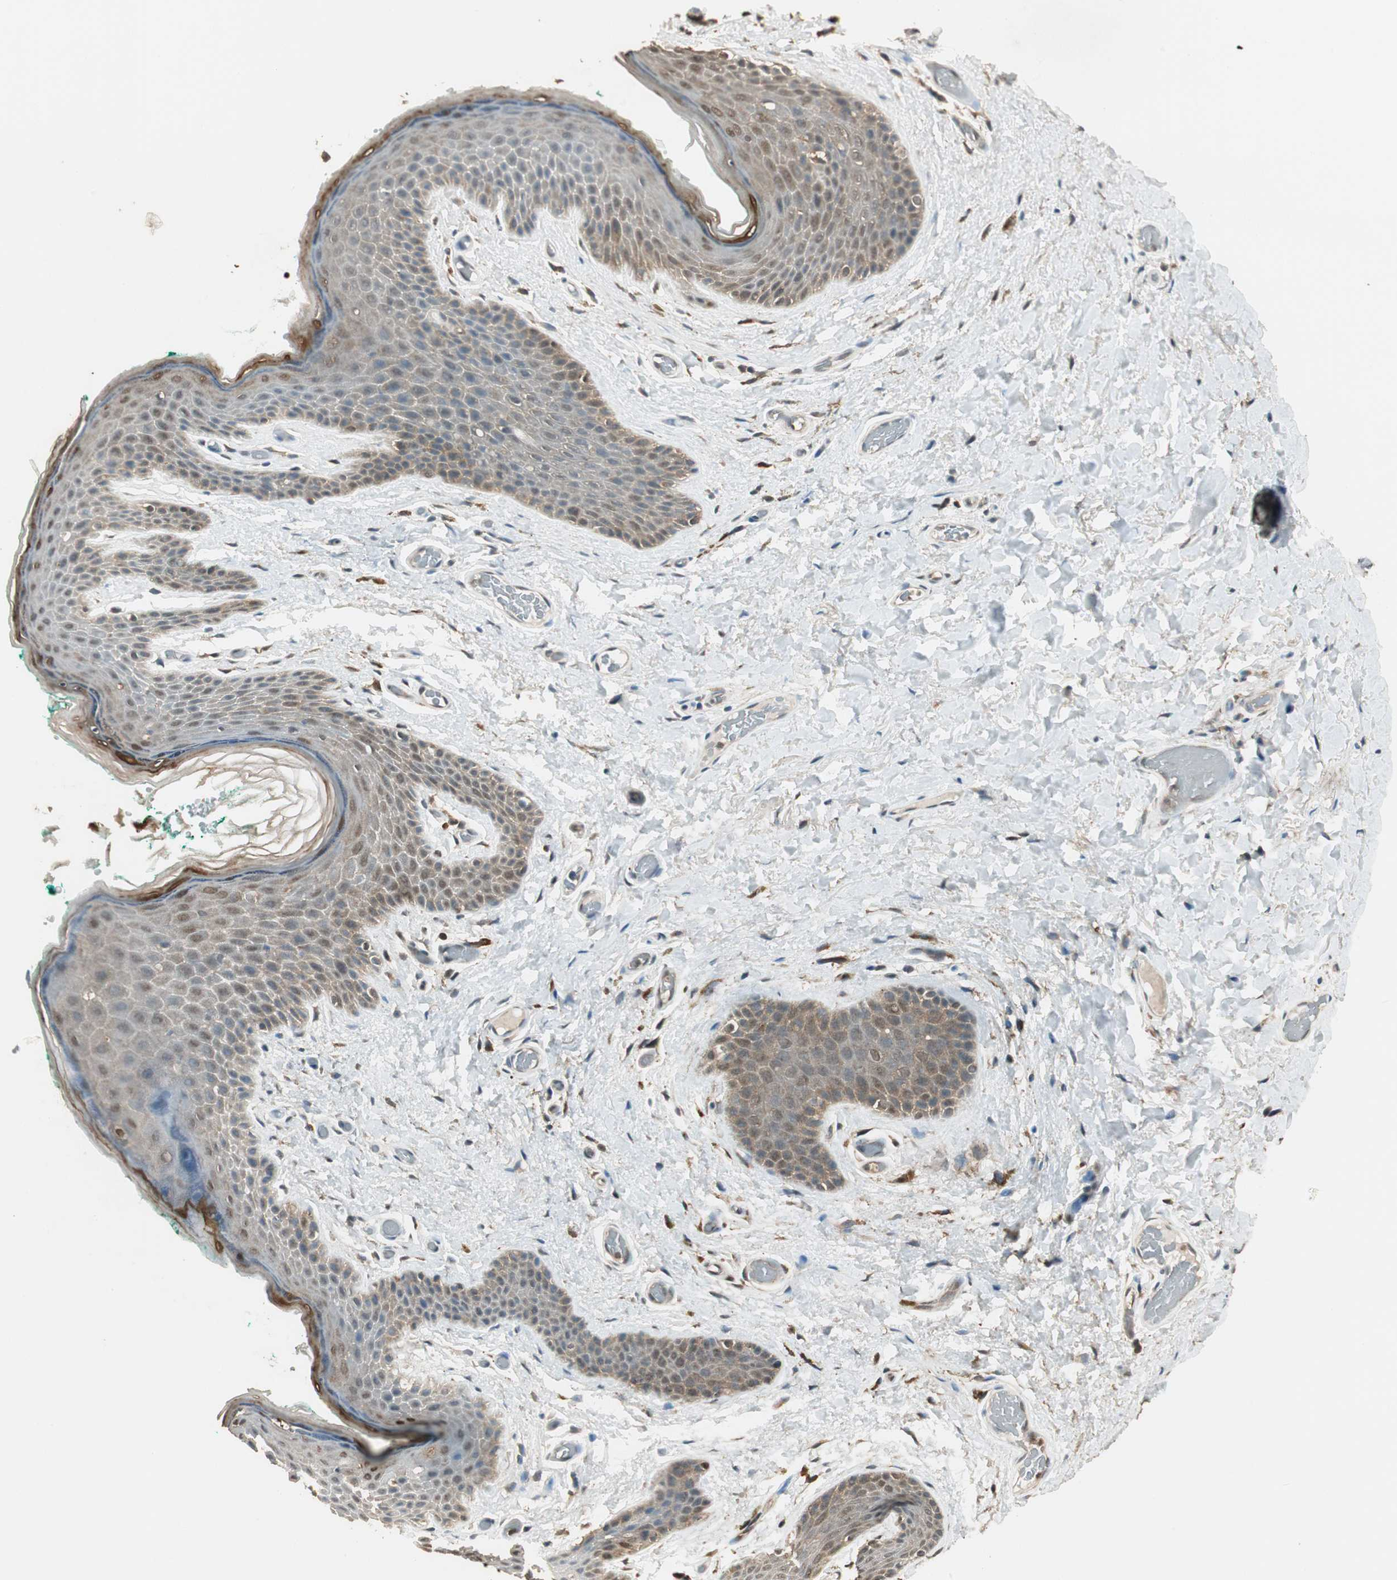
{"staining": {"intensity": "weak", "quantity": "25%-75%", "location": "cytoplasmic/membranous"}, "tissue": "skin", "cell_type": "Epidermal cells", "image_type": "normal", "snomed": [{"axis": "morphology", "description": "Normal tissue, NOS"}, {"axis": "topography", "description": "Anal"}], "caption": "Skin stained for a protein displays weak cytoplasmic/membranous positivity in epidermal cells. The protein of interest is stained brown, and the nuclei are stained in blue (DAB (3,3'-diaminobenzidine) IHC with brightfield microscopy, high magnification).", "gene": "USP5", "patient": {"sex": "male", "age": 74}}